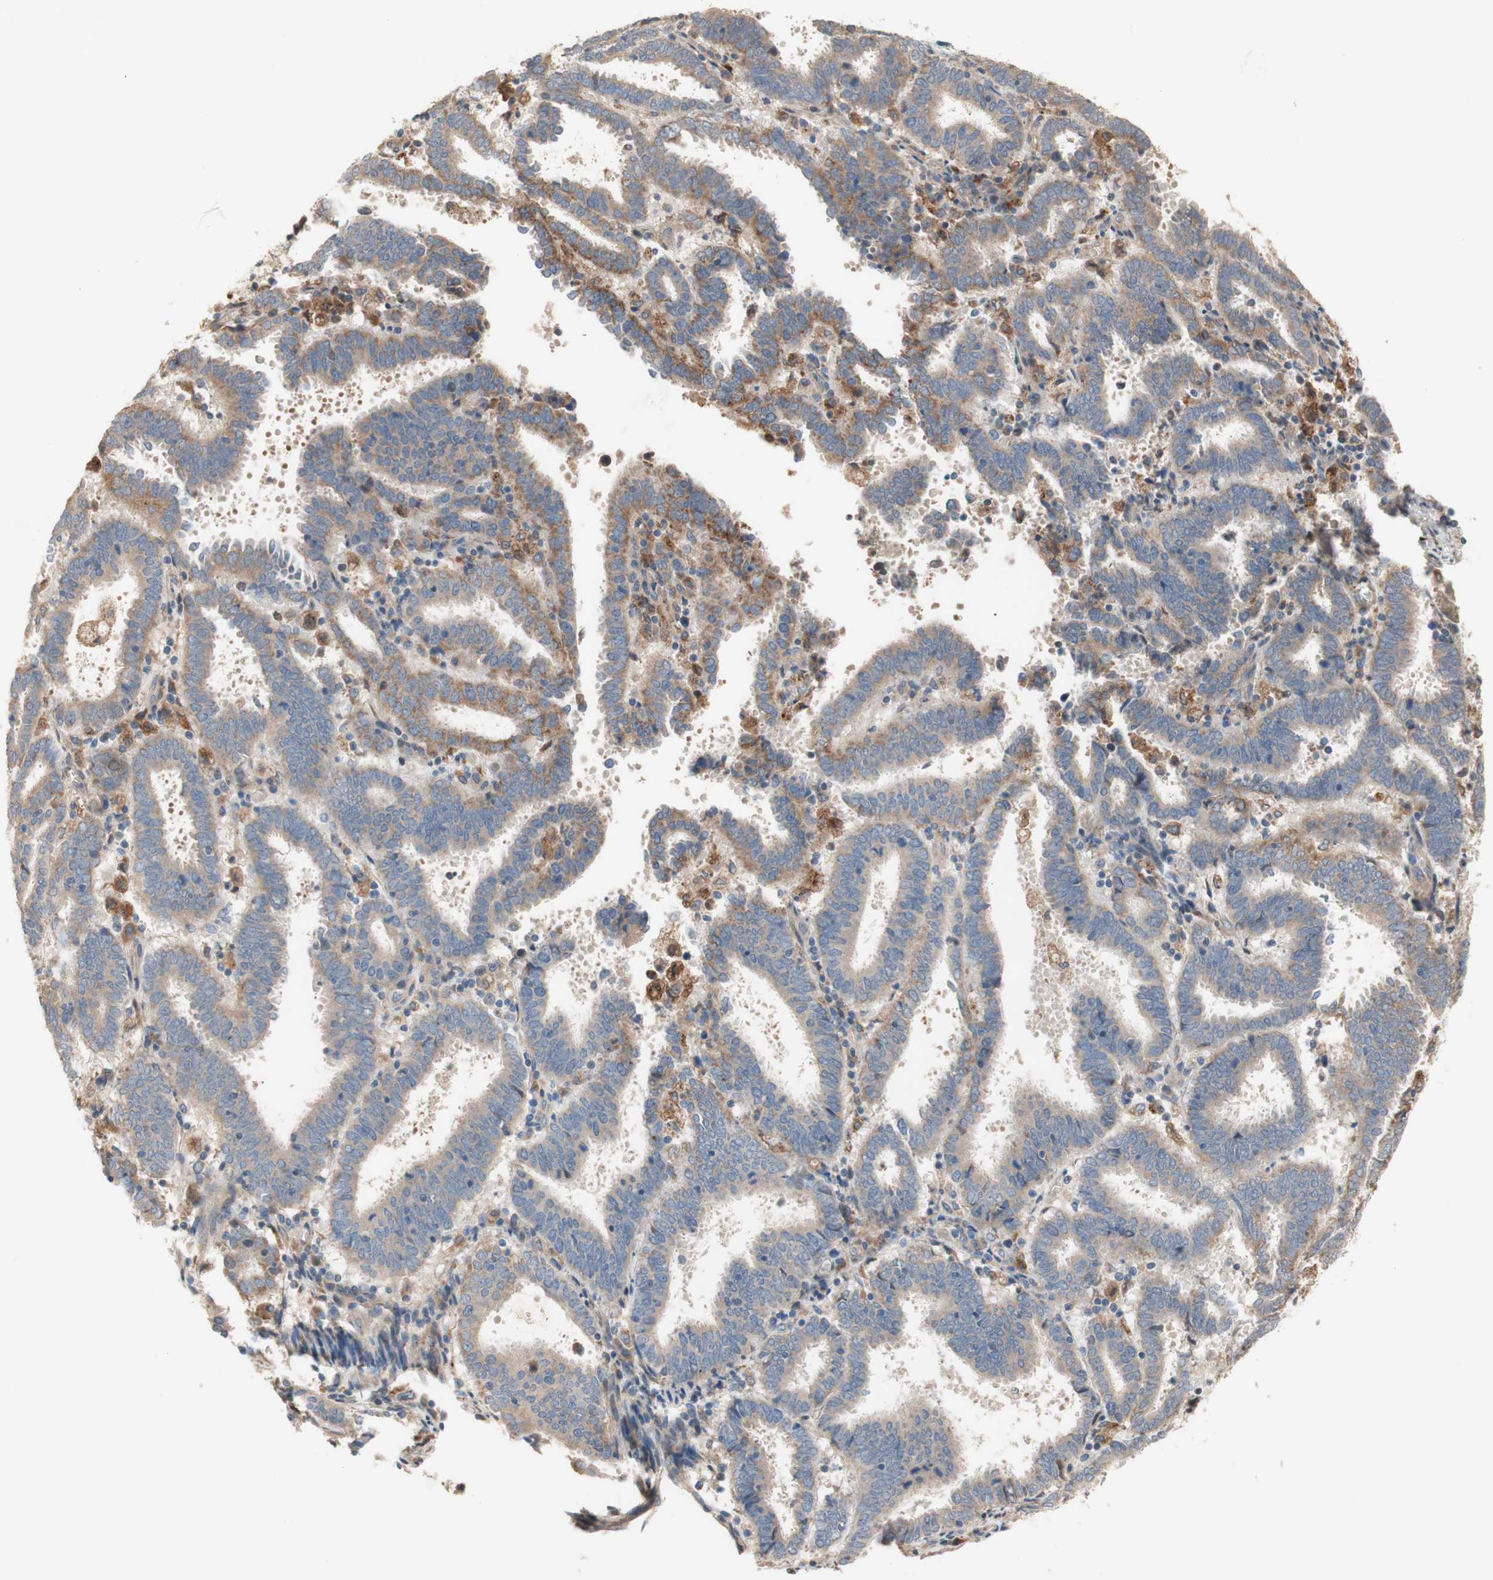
{"staining": {"intensity": "negative", "quantity": "none", "location": "none"}, "tissue": "endometrial cancer", "cell_type": "Tumor cells", "image_type": "cancer", "snomed": [{"axis": "morphology", "description": "Adenocarcinoma, NOS"}, {"axis": "topography", "description": "Uterus"}], "caption": "Tumor cells are negative for protein expression in human endometrial adenocarcinoma.", "gene": "PTPN21", "patient": {"sex": "female", "age": 83}}